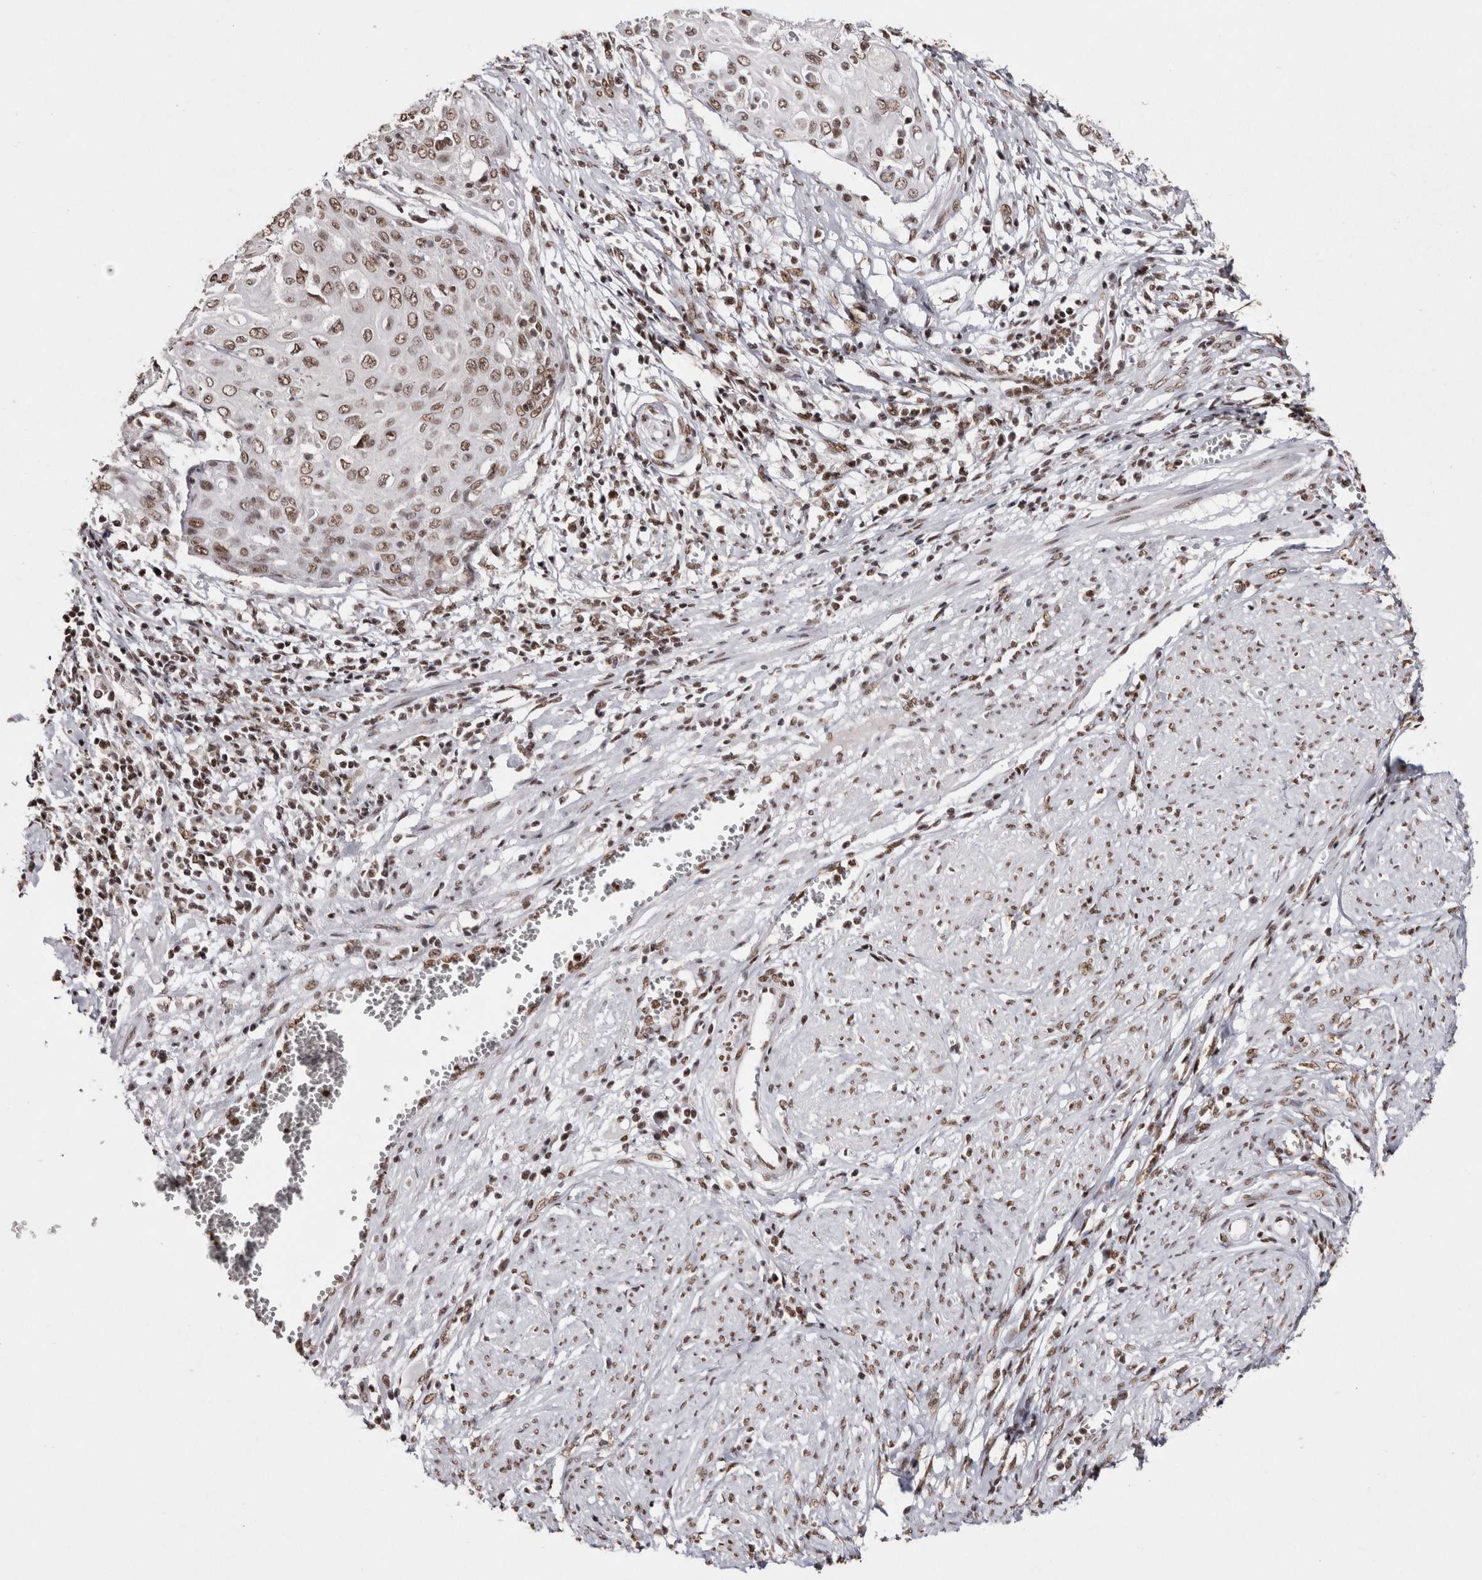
{"staining": {"intensity": "moderate", "quantity": ">75%", "location": "nuclear"}, "tissue": "cervical cancer", "cell_type": "Tumor cells", "image_type": "cancer", "snomed": [{"axis": "morphology", "description": "Squamous cell carcinoma, NOS"}, {"axis": "topography", "description": "Cervix"}], "caption": "About >75% of tumor cells in cervical squamous cell carcinoma reveal moderate nuclear protein positivity as visualized by brown immunohistochemical staining.", "gene": "SMC1A", "patient": {"sex": "female", "age": 39}}